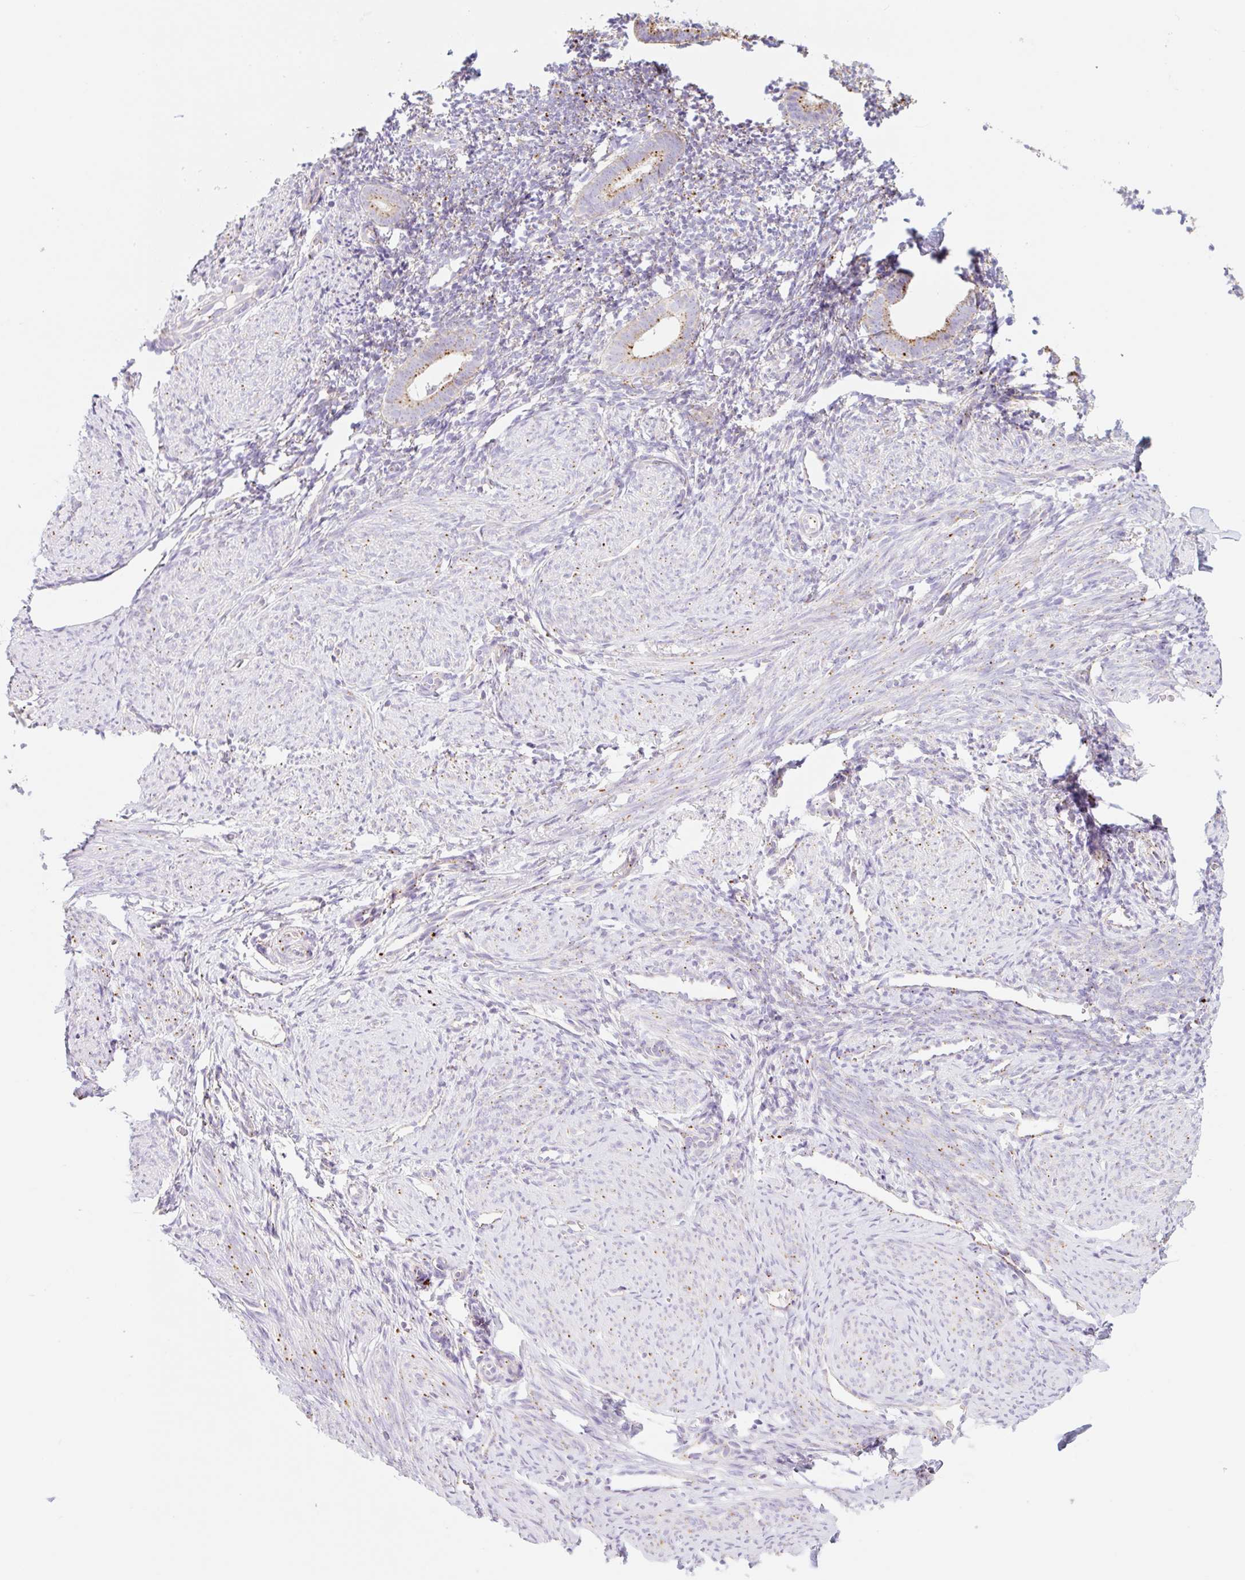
{"staining": {"intensity": "negative", "quantity": "none", "location": "none"}, "tissue": "endometrium", "cell_type": "Cells in endometrial stroma", "image_type": "normal", "snomed": [{"axis": "morphology", "description": "Normal tissue, NOS"}, {"axis": "topography", "description": "Endometrium"}], "caption": "This is a image of IHC staining of benign endometrium, which shows no staining in cells in endometrial stroma.", "gene": "CLEC3A", "patient": {"sex": "female", "age": 39}}